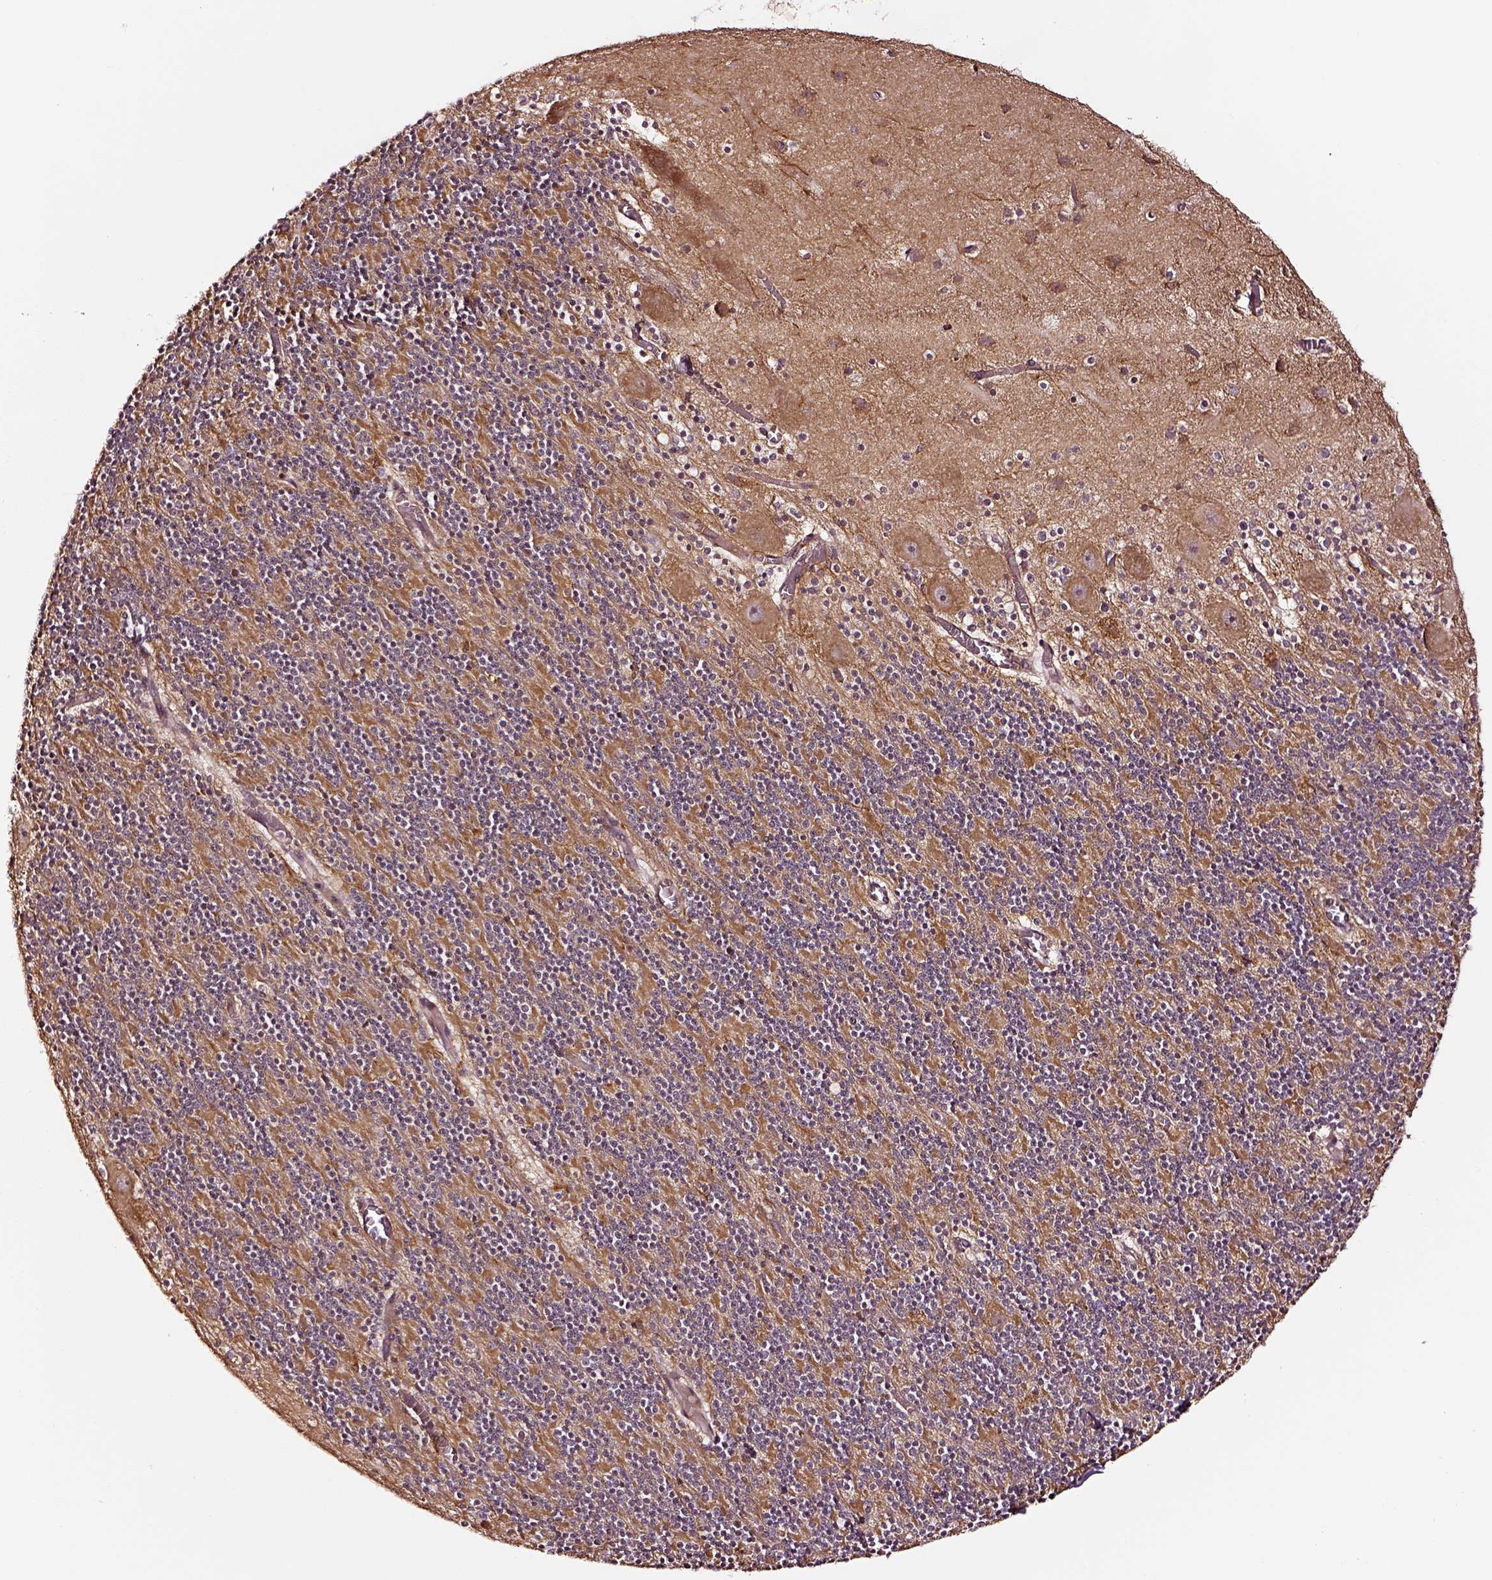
{"staining": {"intensity": "moderate", "quantity": ">75%", "location": "cytoplasmic/membranous"}, "tissue": "cerebellum", "cell_type": "Cells in granular layer", "image_type": "normal", "snomed": [{"axis": "morphology", "description": "Normal tissue, NOS"}, {"axis": "topography", "description": "Cerebellum"}], "caption": "This photomicrograph displays immunohistochemistry staining of normal cerebellum, with medium moderate cytoplasmic/membranous positivity in approximately >75% of cells in granular layer.", "gene": "RASSF5", "patient": {"sex": "male", "age": 70}}